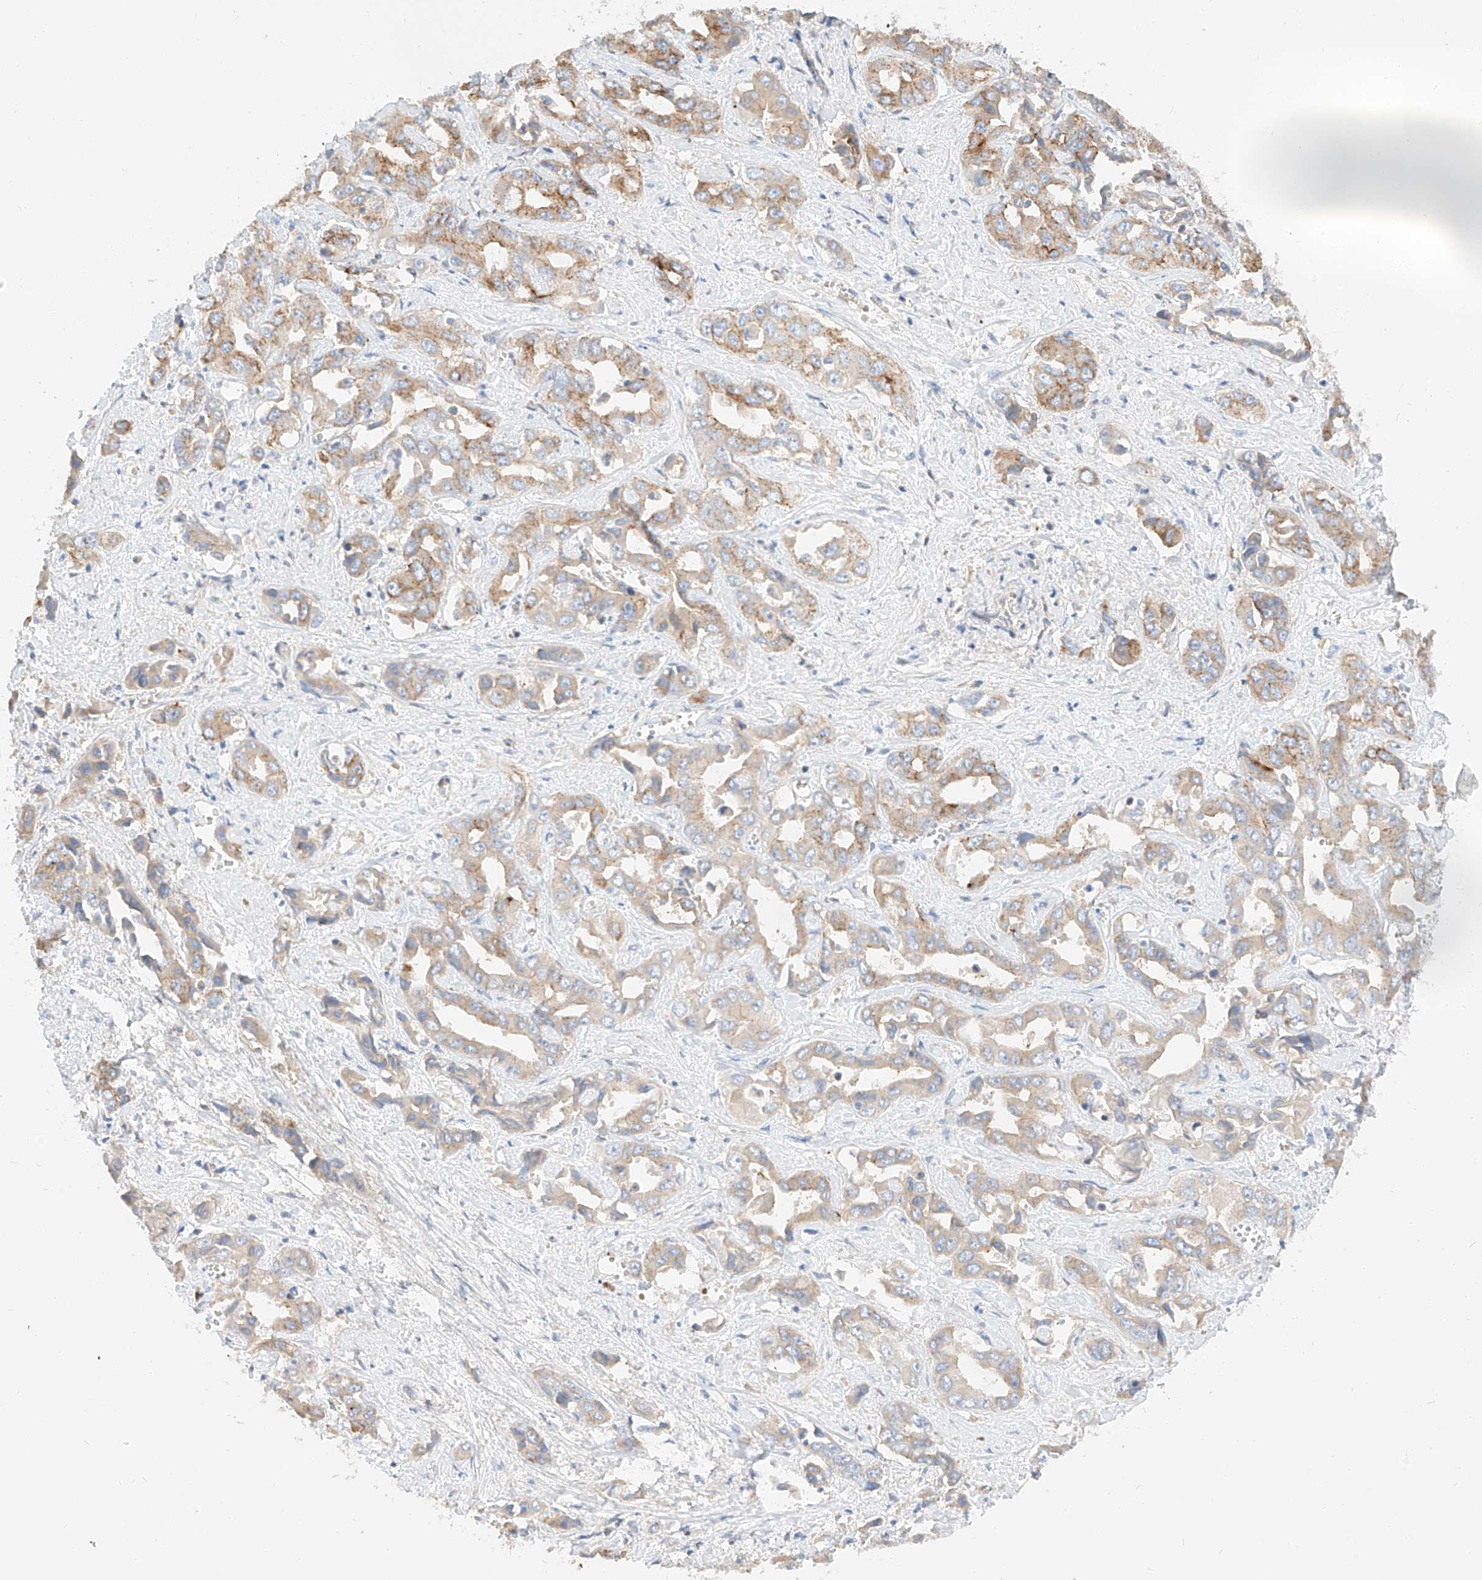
{"staining": {"intensity": "moderate", "quantity": "25%-75%", "location": "cytoplasmic/membranous"}, "tissue": "liver cancer", "cell_type": "Tumor cells", "image_type": "cancer", "snomed": [{"axis": "morphology", "description": "Cholangiocarcinoma"}, {"axis": "topography", "description": "Liver"}], "caption": "A high-resolution histopathology image shows IHC staining of liver cholangiocarcinoma, which displays moderate cytoplasmic/membranous positivity in about 25%-75% of tumor cells. Using DAB (3,3'-diaminobenzidine) (brown) and hematoxylin (blue) stains, captured at high magnification using brightfield microscopy.", "gene": "MAP7", "patient": {"sex": "female", "age": 52}}